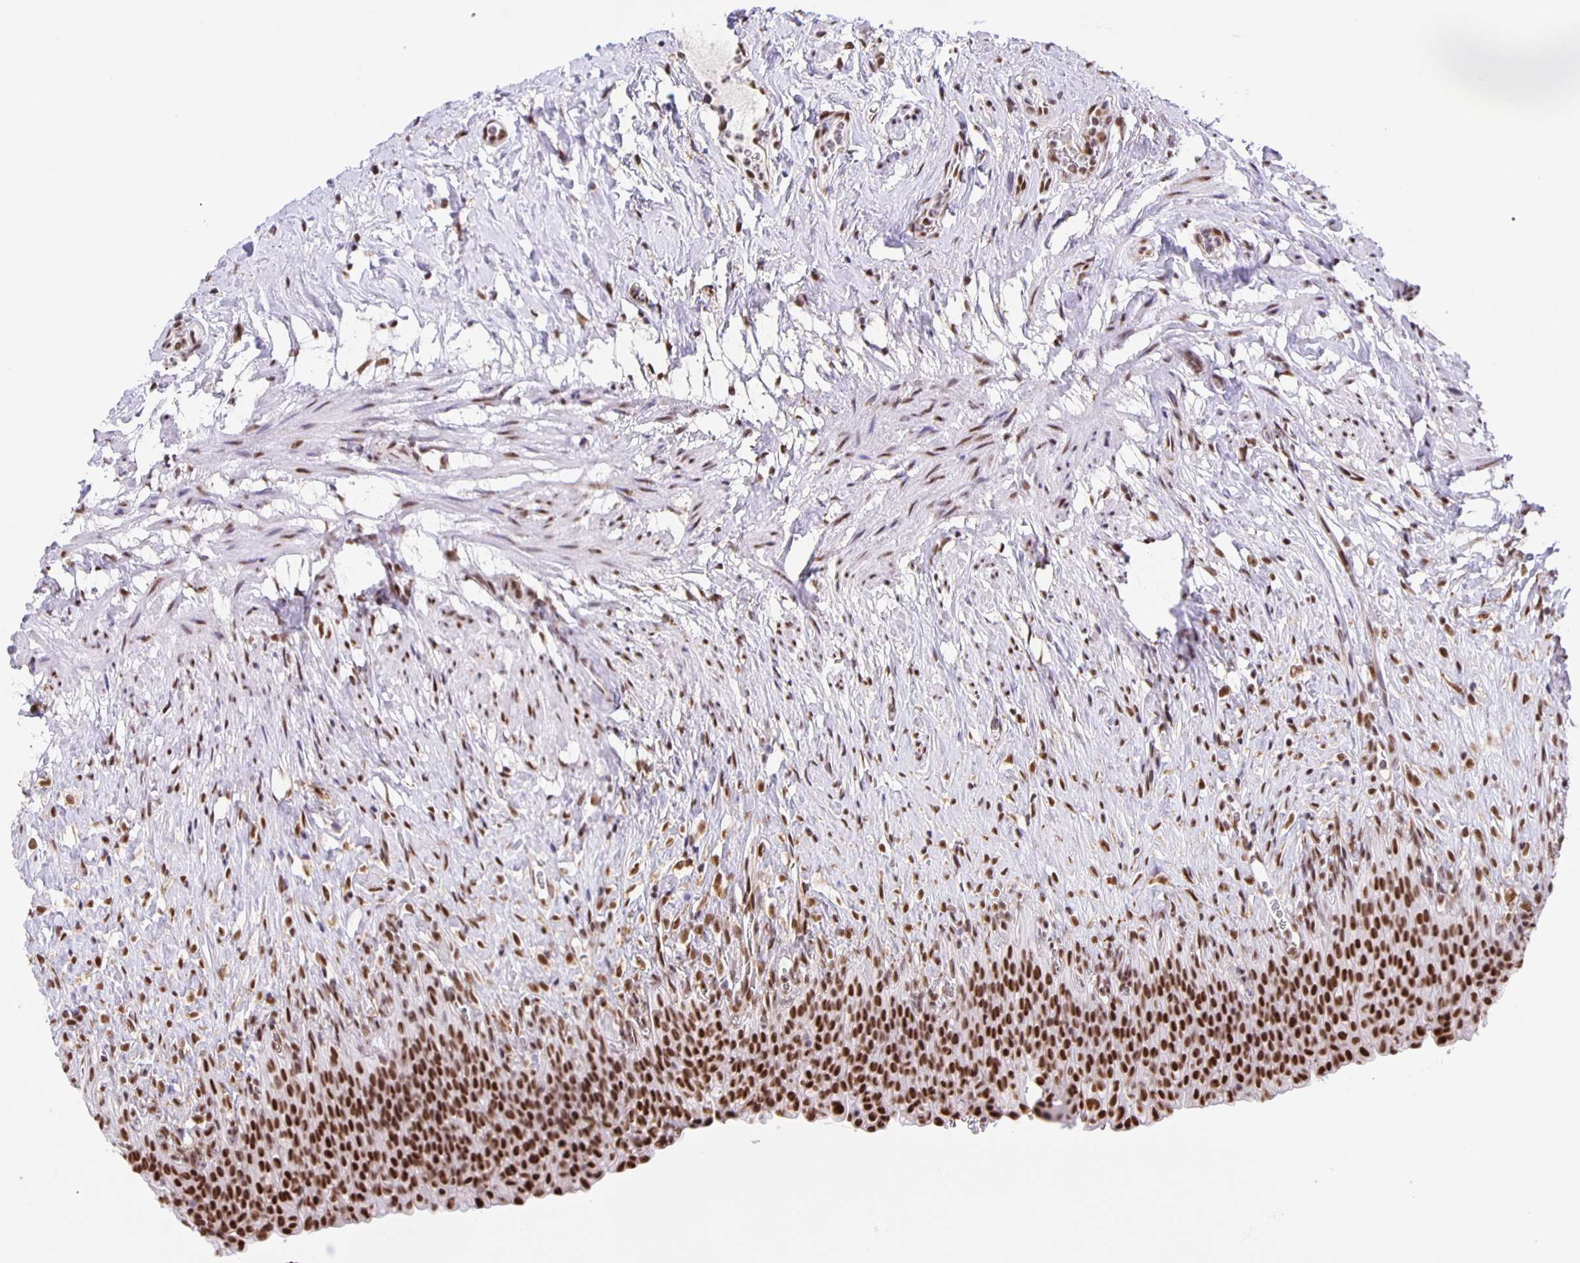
{"staining": {"intensity": "strong", "quantity": ">75%", "location": "nuclear"}, "tissue": "urinary bladder", "cell_type": "Urothelial cells", "image_type": "normal", "snomed": [{"axis": "morphology", "description": "Normal tissue, NOS"}, {"axis": "topography", "description": "Urinary bladder"}, {"axis": "topography", "description": "Prostate"}], "caption": "DAB (3,3'-diaminobenzidine) immunohistochemical staining of normal urinary bladder reveals strong nuclear protein expression in about >75% of urothelial cells.", "gene": "ZRANB2", "patient": {"sex": "male", "age": 76}}